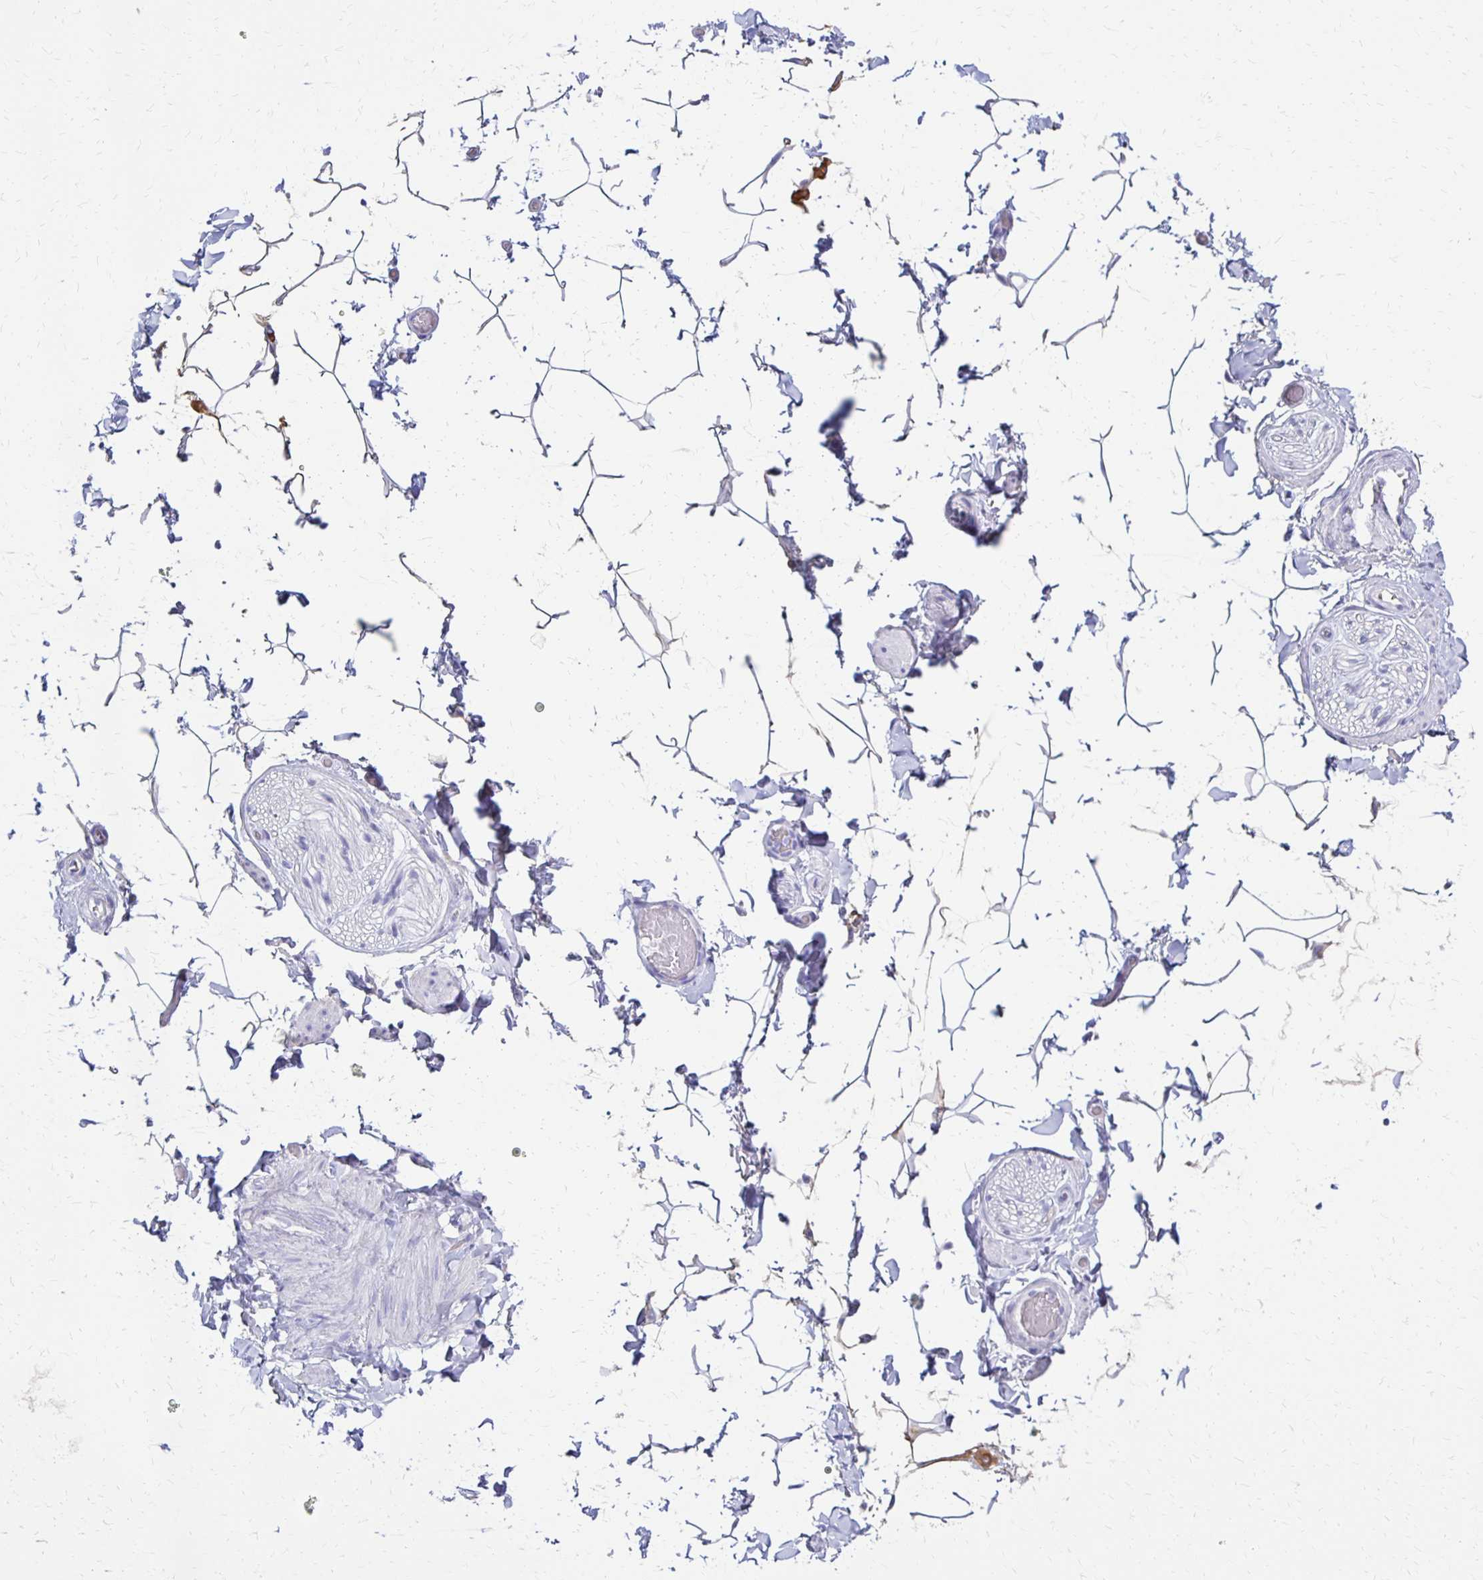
{"staining": {"intensity": "negative", "quantity": "none", "location": "none"}, "tissue": "adipose tissue", "cell_type": "Adipocytes", "image_type": "normal", "snomed": [{"axis": "morphology", "description": "Normal tissue, NOS"}, {"axis": "topography", "description": "Epididymis"}, {"axis": "topography", "description": "Peripheral nerve tissue"}], "caption": "Immunohistochemical staining of benign adipose tissue displays no significant positivity in adipocytes.", "gene": "FNTB", "patient": {"sex": "male", "age": 32}}